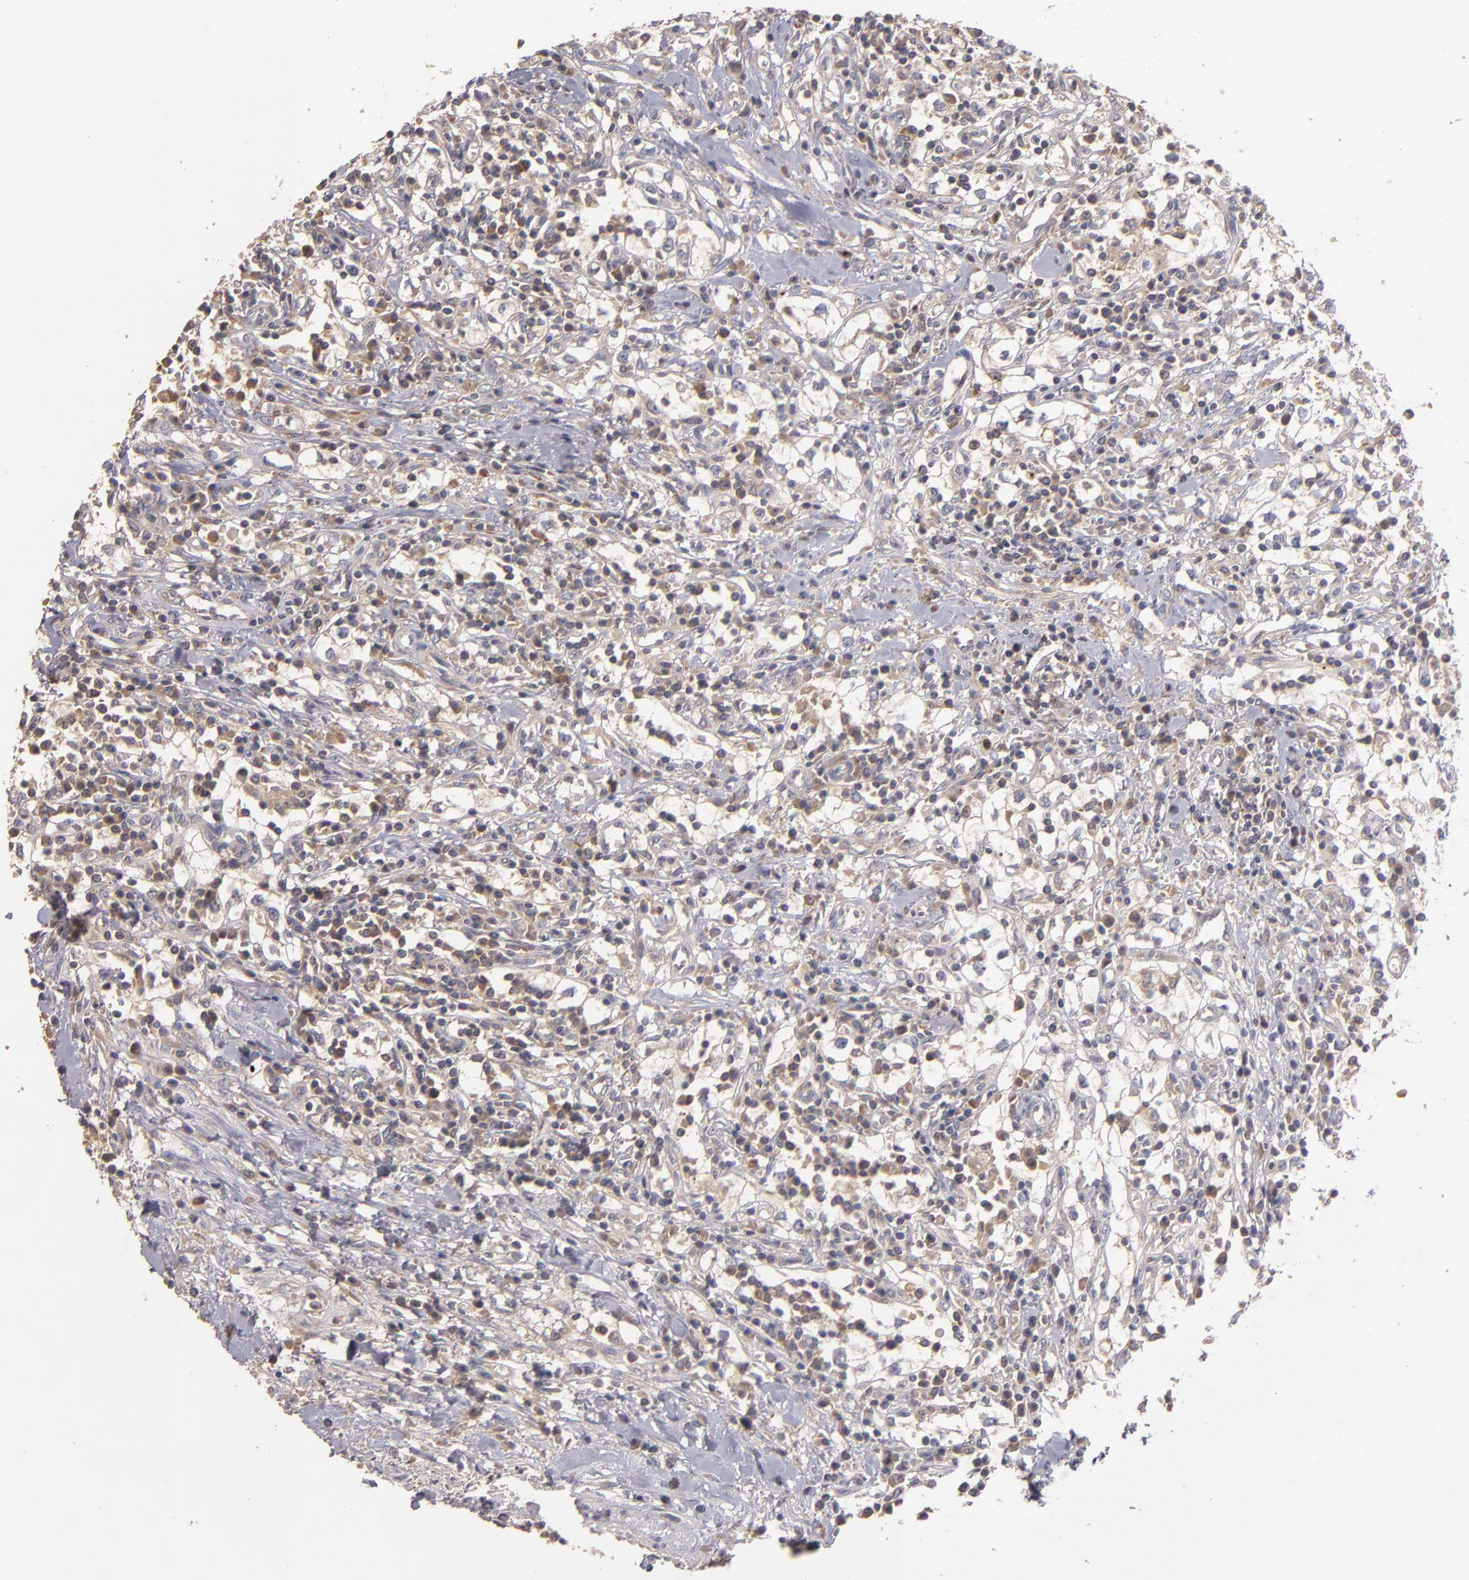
{"staining": {"intensity": "weak", "quantity": "<25%", "location": "cytoplasmic/membranous"}, "tissue": "renal cancer", "cell_type": "Tumor cells", "image_type": "cancer", "snomed": [{"axis": "morphology", "description": "Adenocarcinoma, NOS"}, {"axis": "topography", "description": "Kidney"}], "caption": "The photomicrograph exhibits no staining of tumor cells in renal cancer.", "gene": "UPF3B", "patient": {"sex": "male", "age": 82}}